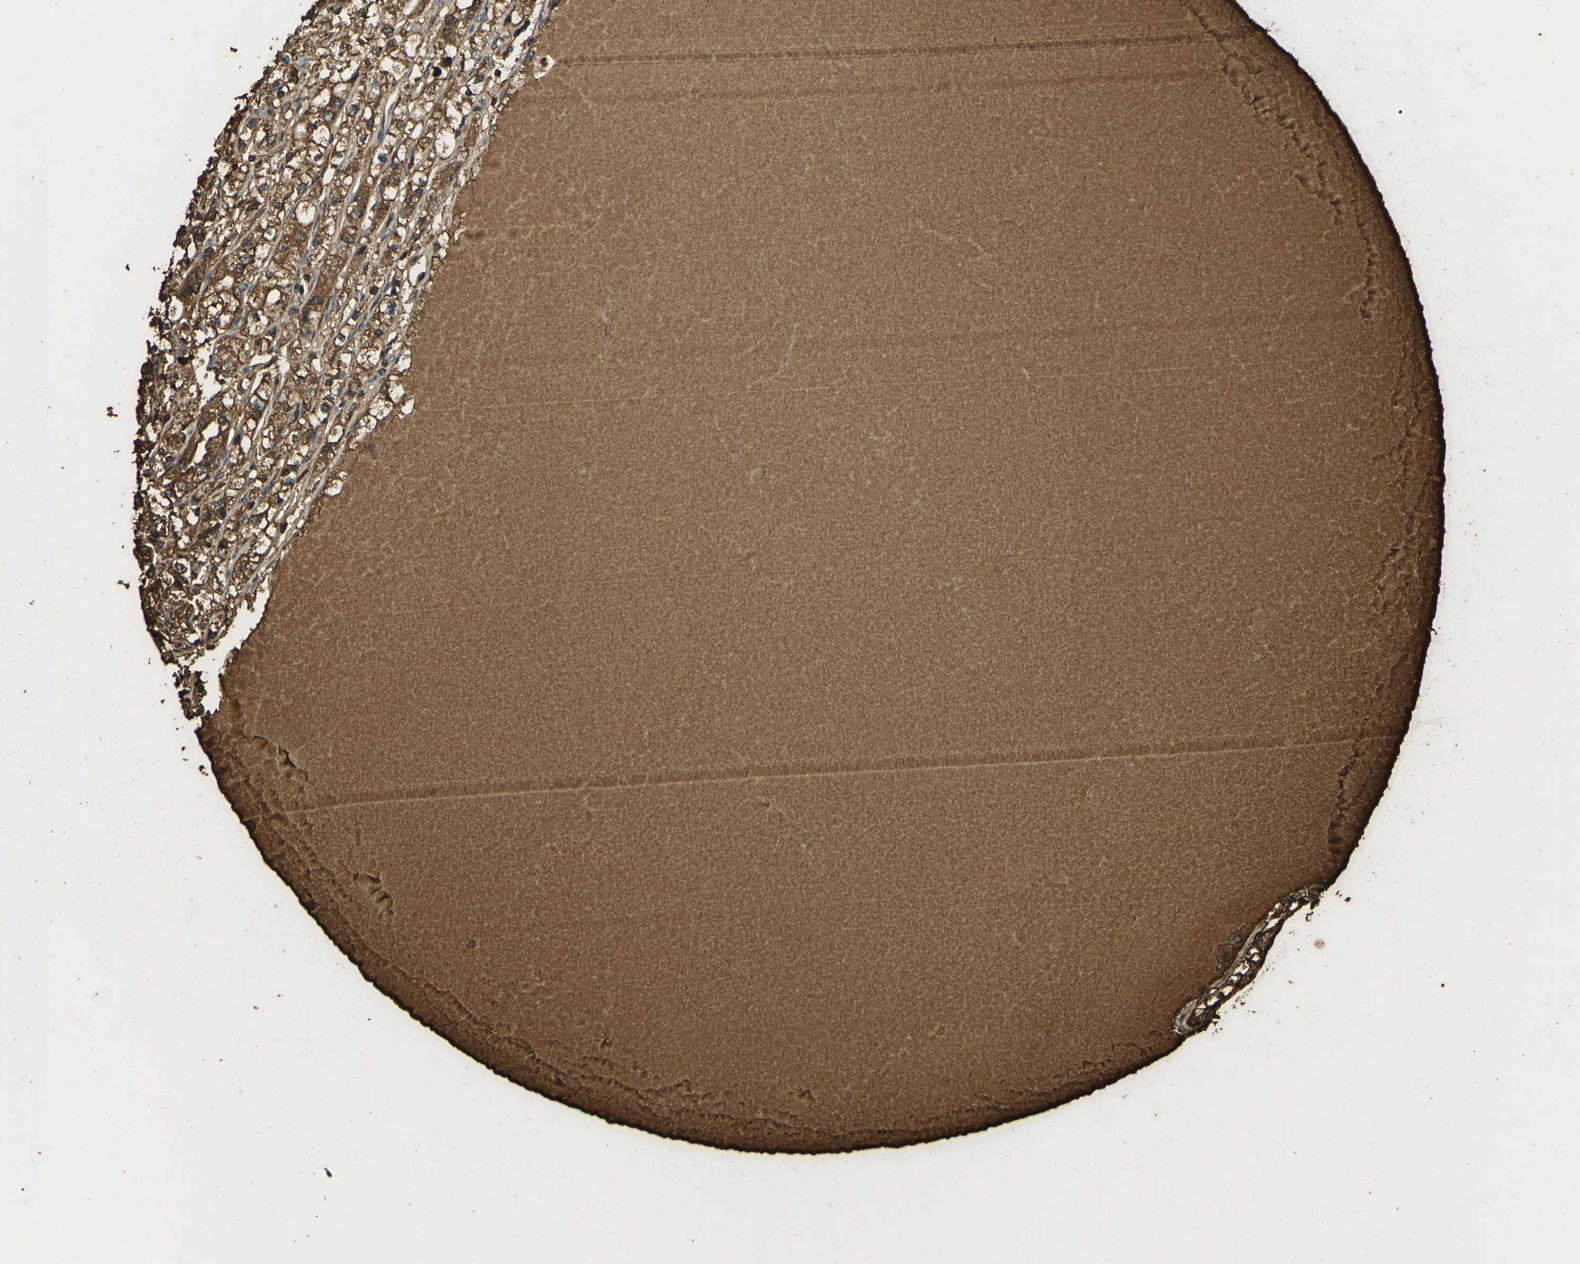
{"staining": {"intensity": "strong", "quantity": ">75%", "location": "cytoplasmic/membranous"}, "tissue": "renal cancer", "cell_type": "Tumor cells", "image_type": "cancer", "snomed": [{"axis": "morphology", "description": "Adenocarcinoma, NOS"}, {"axis": "topography", "description": "Kidney"}], "caption": "Brown immunohistochemical staining in renal cancer (adenocarcinoma) displays strong cytoplasmic/membranous staining in approximately >75% of tumor cells.", "gene": "CYP1B1", "patient": {"sex": "male", "age": 56}}